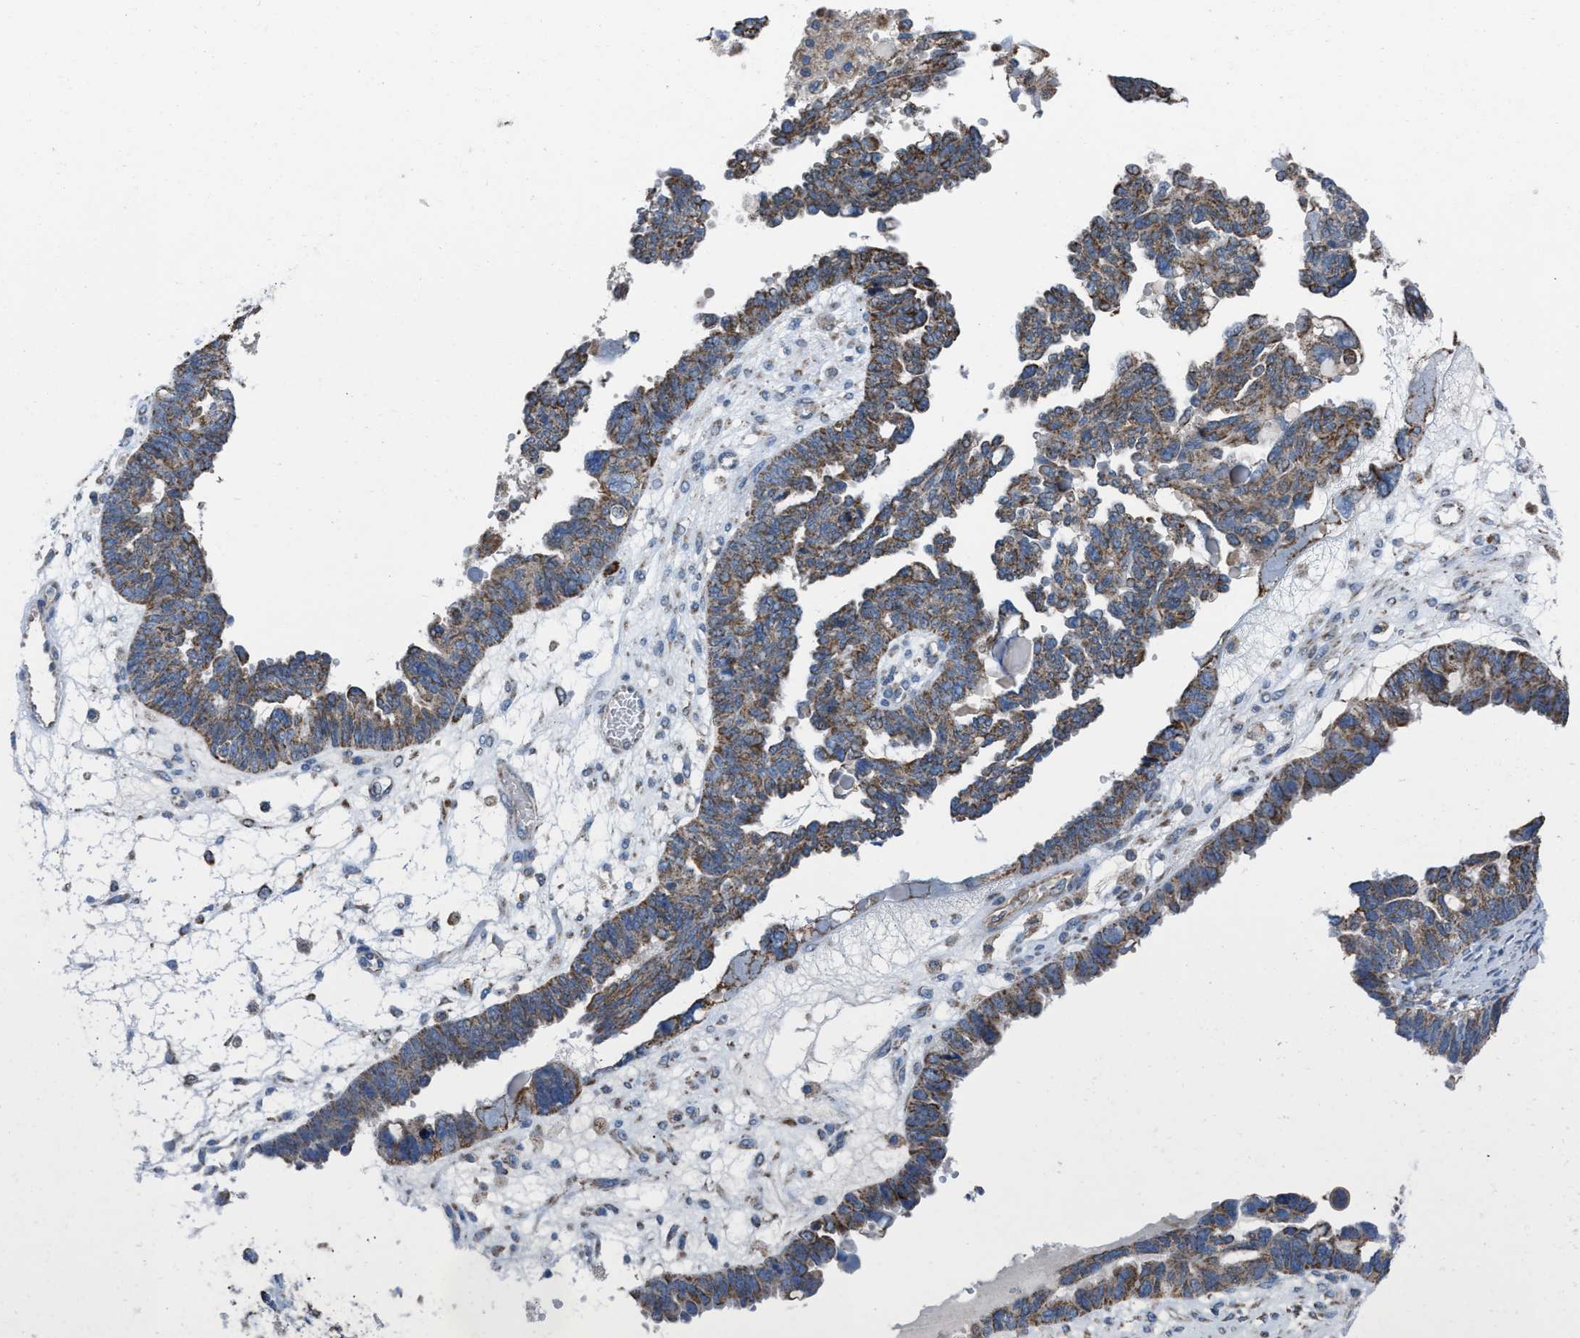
{"staining": {"intensity": "moderate", "quantity": ">75%", "location": "cytoplasmic/membranous"}, "tissue": "ovarian cancer", "cell_type": "Tumor cells", "image_type": "cancer", "snomed": [{"axis": "morphology", "description": "Cystadenocarcinoma, serous, NOS"}, {"axis": "topography", "description": "Ovary"}], "caption": "Human serous cystadenocarcinoma (ovarian) stained for a protein (brown) shows moderate cytoplasmic/membranous positive expression in approximately >75% of tumor cells.", "gene": "BCL10", "patient": {"sex": "female", "age": 79}}